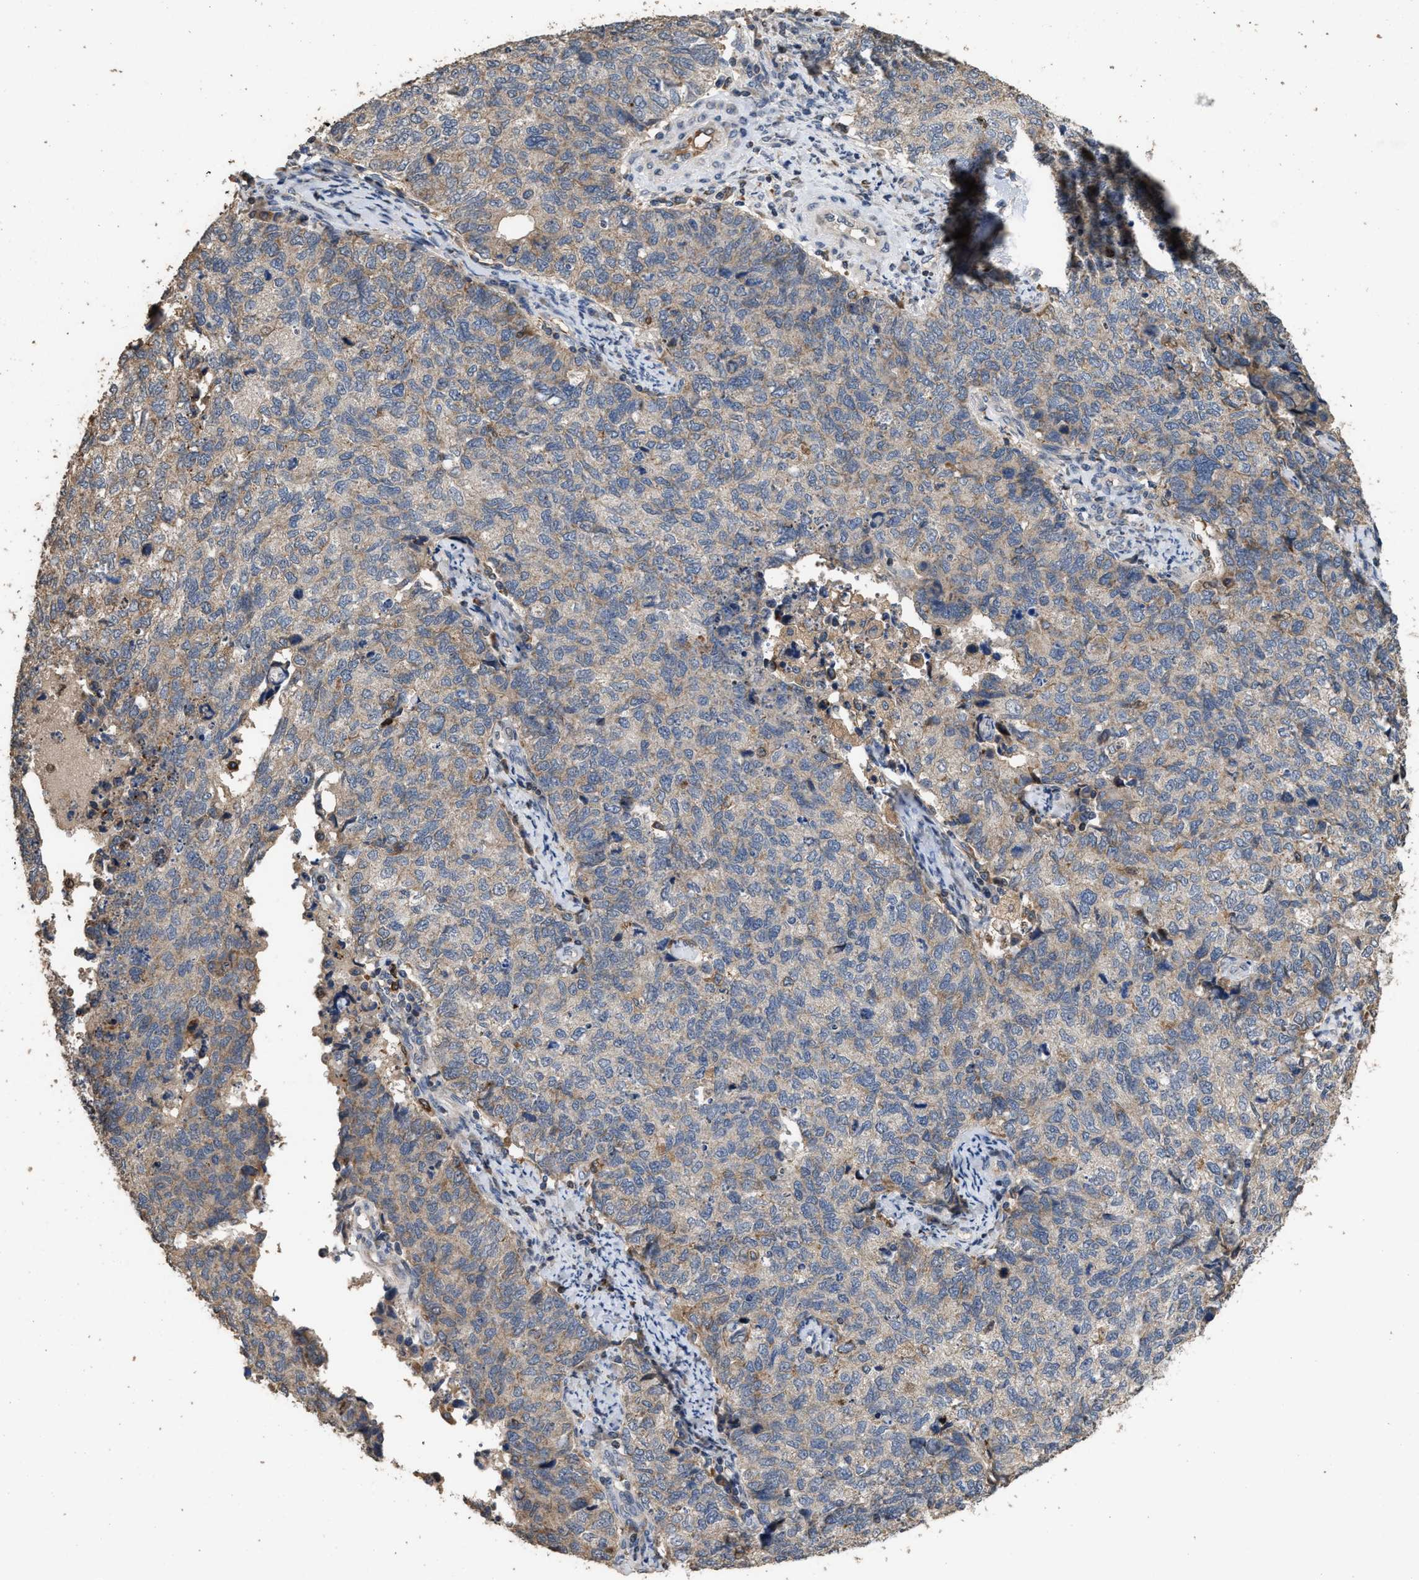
{"staining": {"intensity": "weak", "quantity": "<25%", "location": "cytoplasmic/membranous"}, "tissue": "cervical cancer", "cell_type": "Tumor cells", "image_type": "cancer", "snomed": [{"axis": "morphology", "description": "Squamous cell carcinoma, NOS"}, {"axis": "topography", "description": "Cervix"}], "caption": "This photomicrograph is of squamous cell carcinoma (cervical) stained with immunohistochemistry to label a protein in brown with the nuclei are counter-stained blue. There is no staining in tumor cells.", "gene": "TDRKH", "patient": {"sex": "female", "age": 63}}